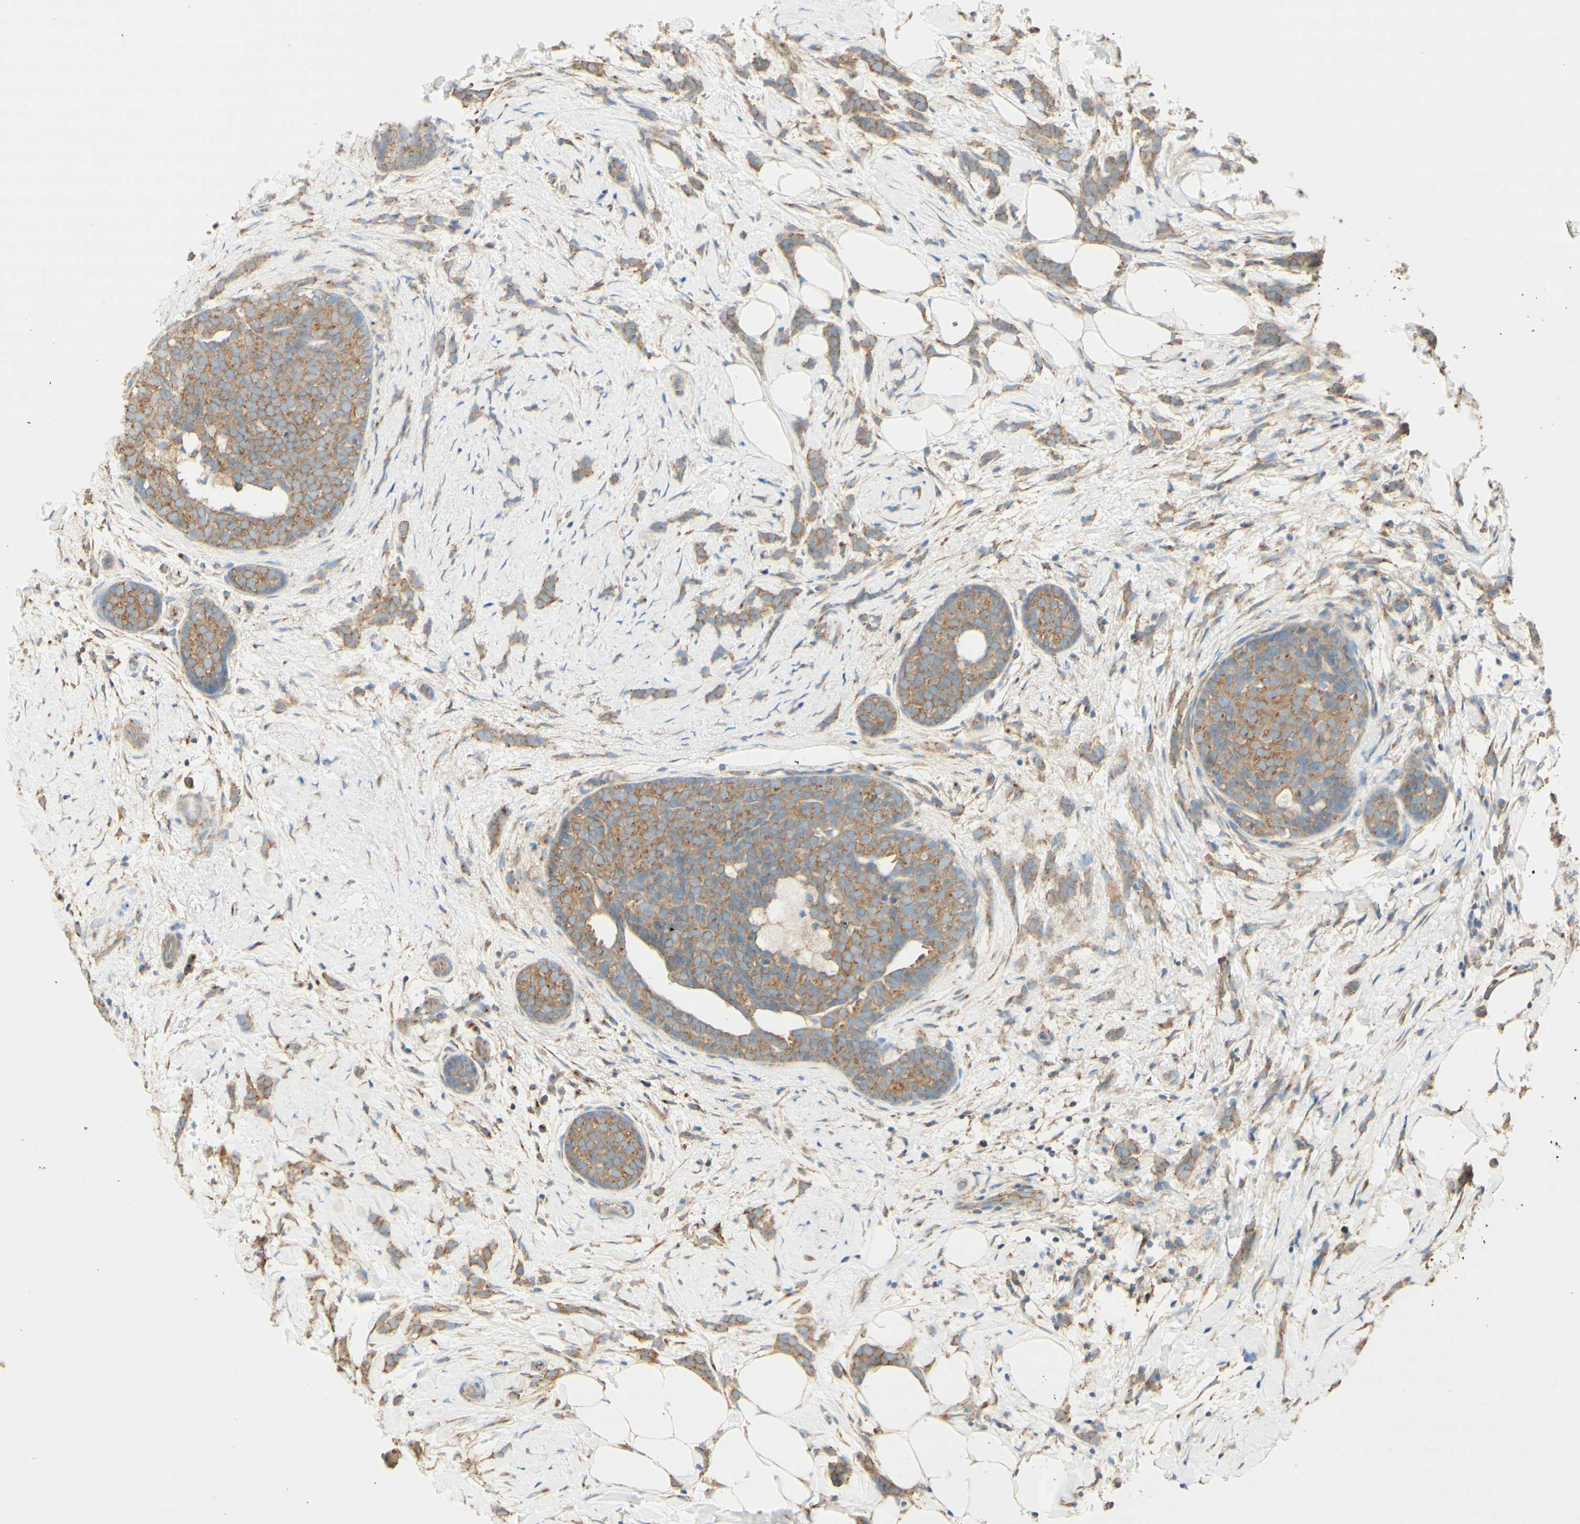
{"staining": {"intensity": "weak", "quantity": ">75%", "location": "cytoplasmic/membranous"}, "tissue": "breast cancer", "cell_type": "Tumor cells", "image_type": "cancer", "snomed": [{"axis": "morphology", "description": "Lobular carcinoma, in situ"}, {"axis": "morphology", "description": "Lobular carcinoma"}, {"axis": "topography", "description": "Breast"}], "caption": "The image reveals staining of breast cancer (lobular carcinoma), revealing weak cytoplasmic/membranous protein staining (brown color) within tumor cells. Nuclei are stained in blue.", "gene": "CLTC", "patient": {"sex": "female", "age": 41}}